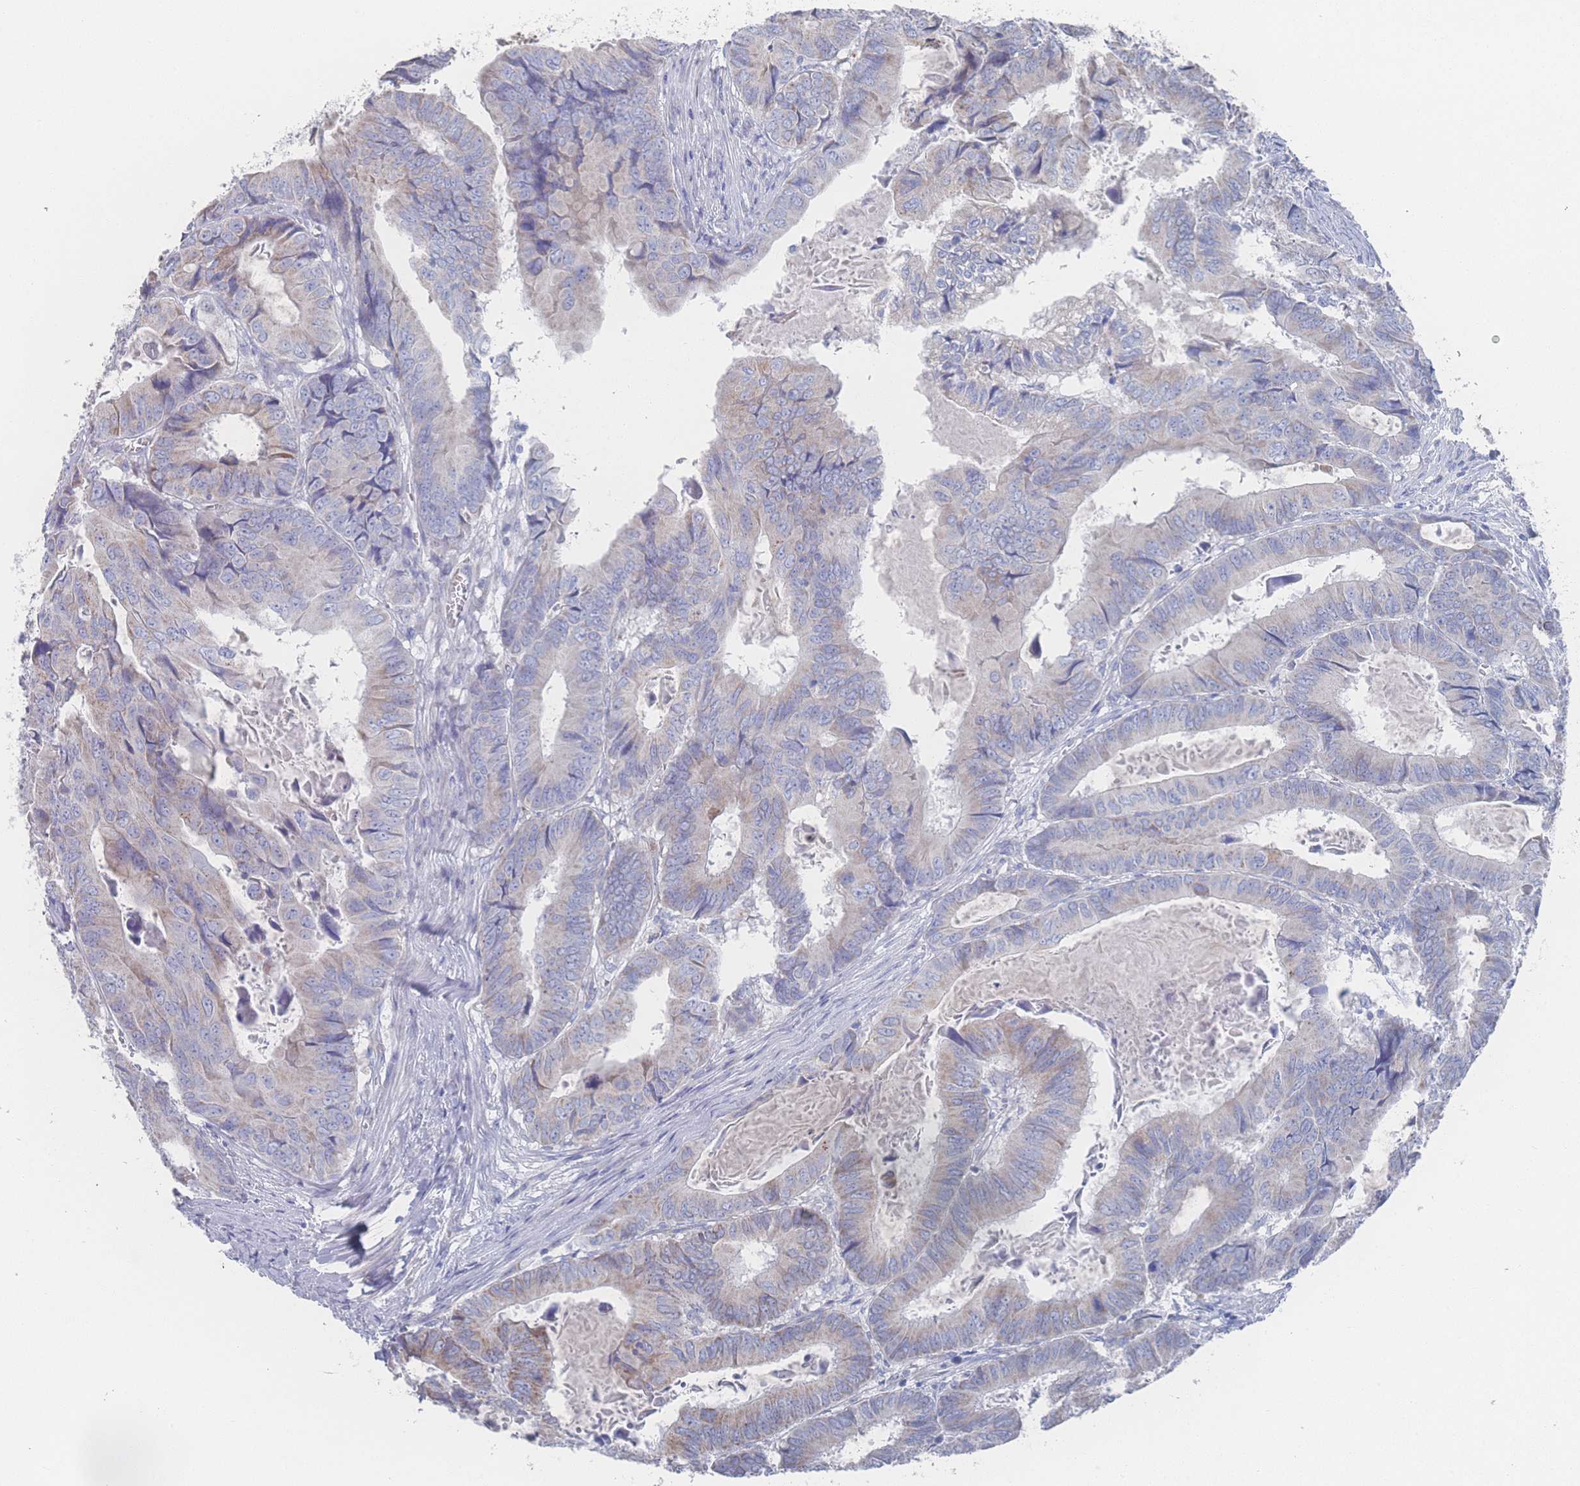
{"staining": {"intensity": "moderate", "quantity": "25%-75%", "location": "cytoplasmic/membranous"}, "tissue": "colorectal cancer", "cell_type": "Tumor cells", "image_type": "cancer", "snomed": [{"axis": "morphology", "description": "Adenocarcinoma, NOS"}, {"axis": "topography", "description": "Colon"}], "caption": "Moderate cytoplasmic/membranous staining is present in about 25%-75% of tumor cells in colorectal cancer.", "gene": "SNPH", "patient": {"sex": "male", "age": 85}}